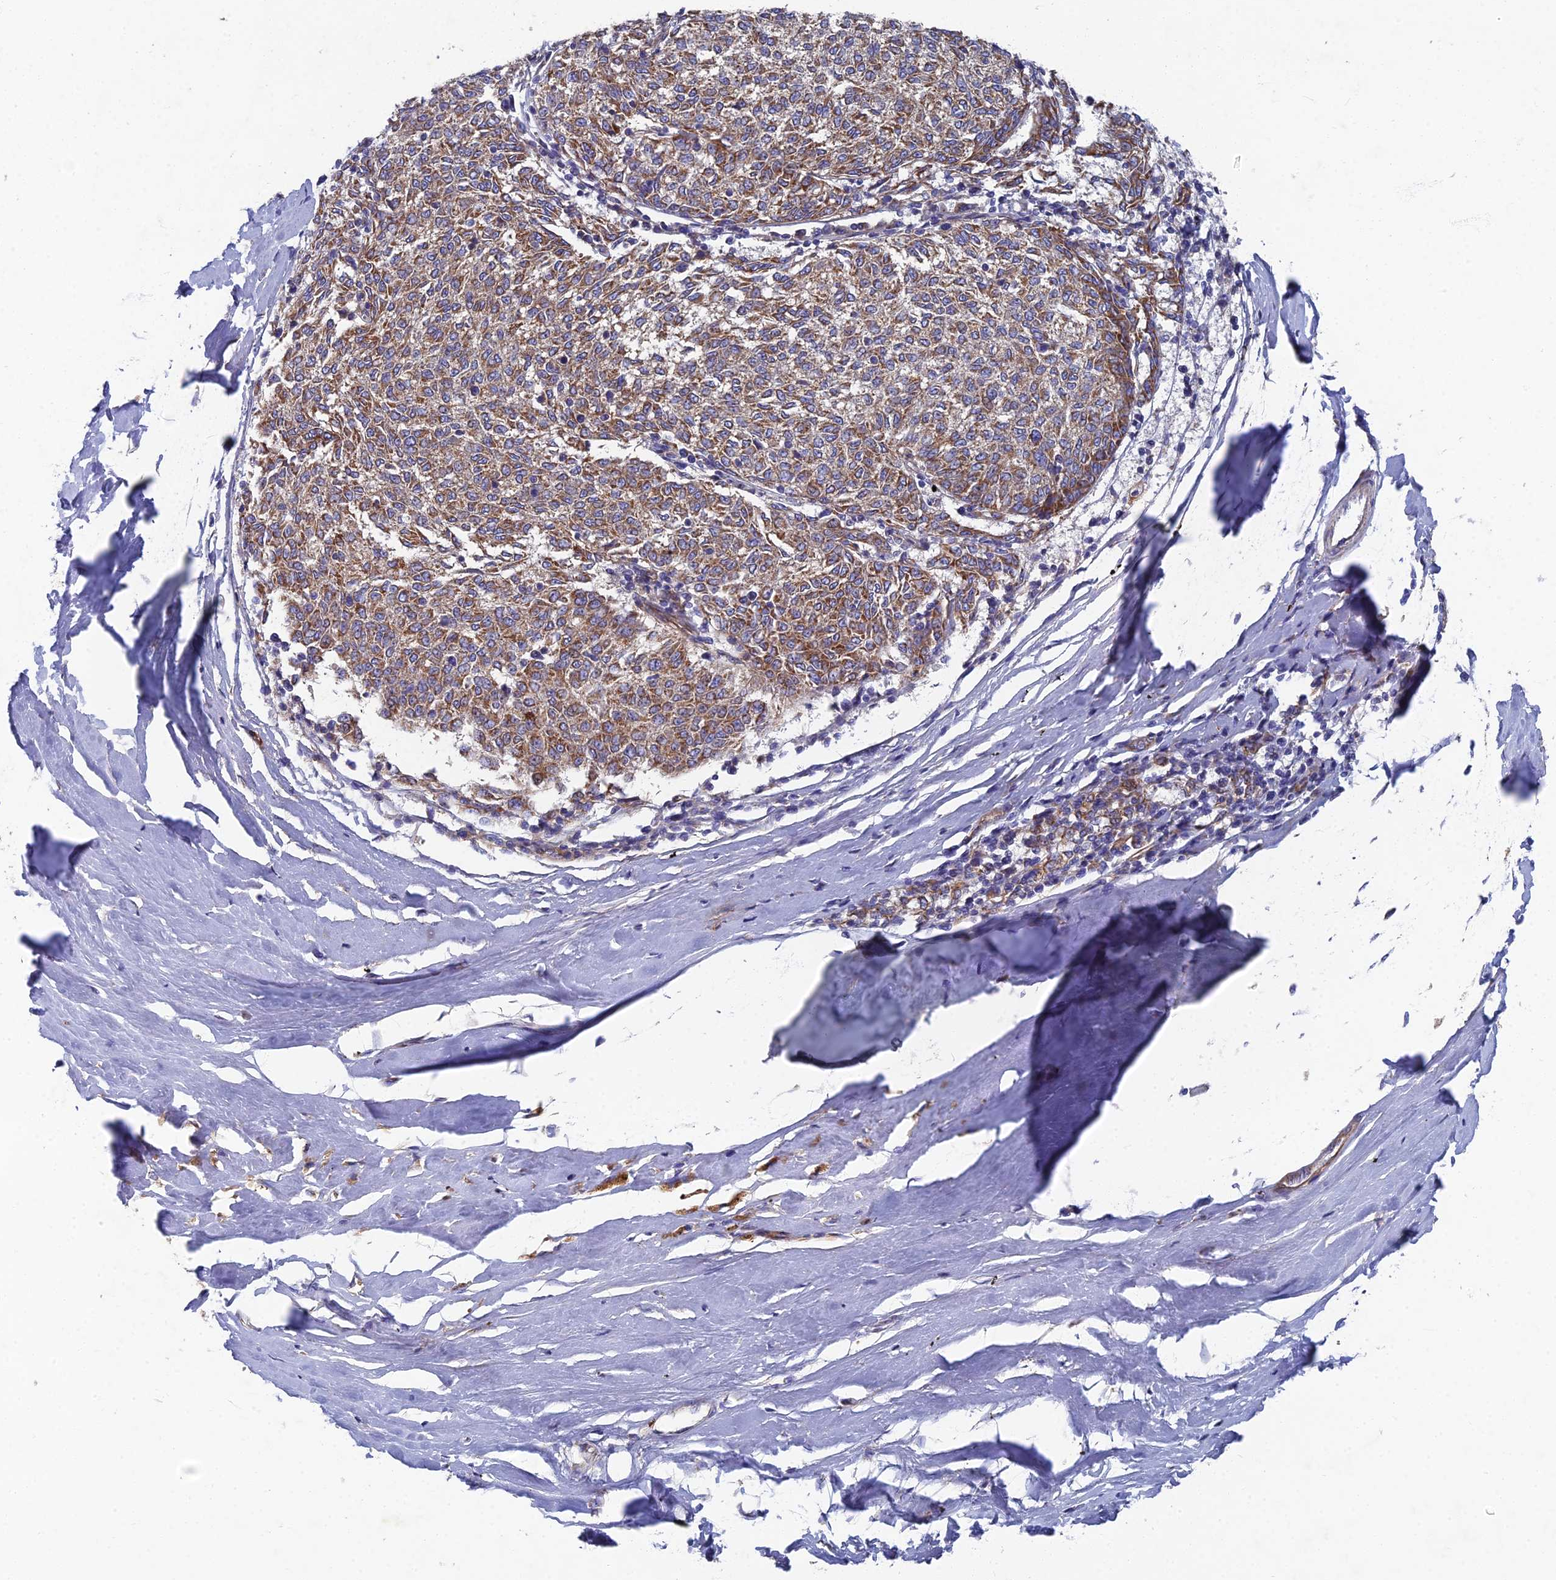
{"staining": {"intensity": "moderate", "quantity": ">75%", "location": "cytoplasmic/membranous"}, "tissue": "melanoma", "cell_type": "Tumor cells", "image_type": "cancer", "snomed": [{"axis": "morphology", "description": "Malignant melanoma, NOS"}, {"axis": "topography", "description": "Skin"}], "caption": "Immunohistochemical staining of human malignant melanoma exhibits medium levels of moderate cytoplasmic/membranous expression in about >75% of tumor cells.", "gene": "RNASEK", "patient": {"sex": "female", "age": 72}}